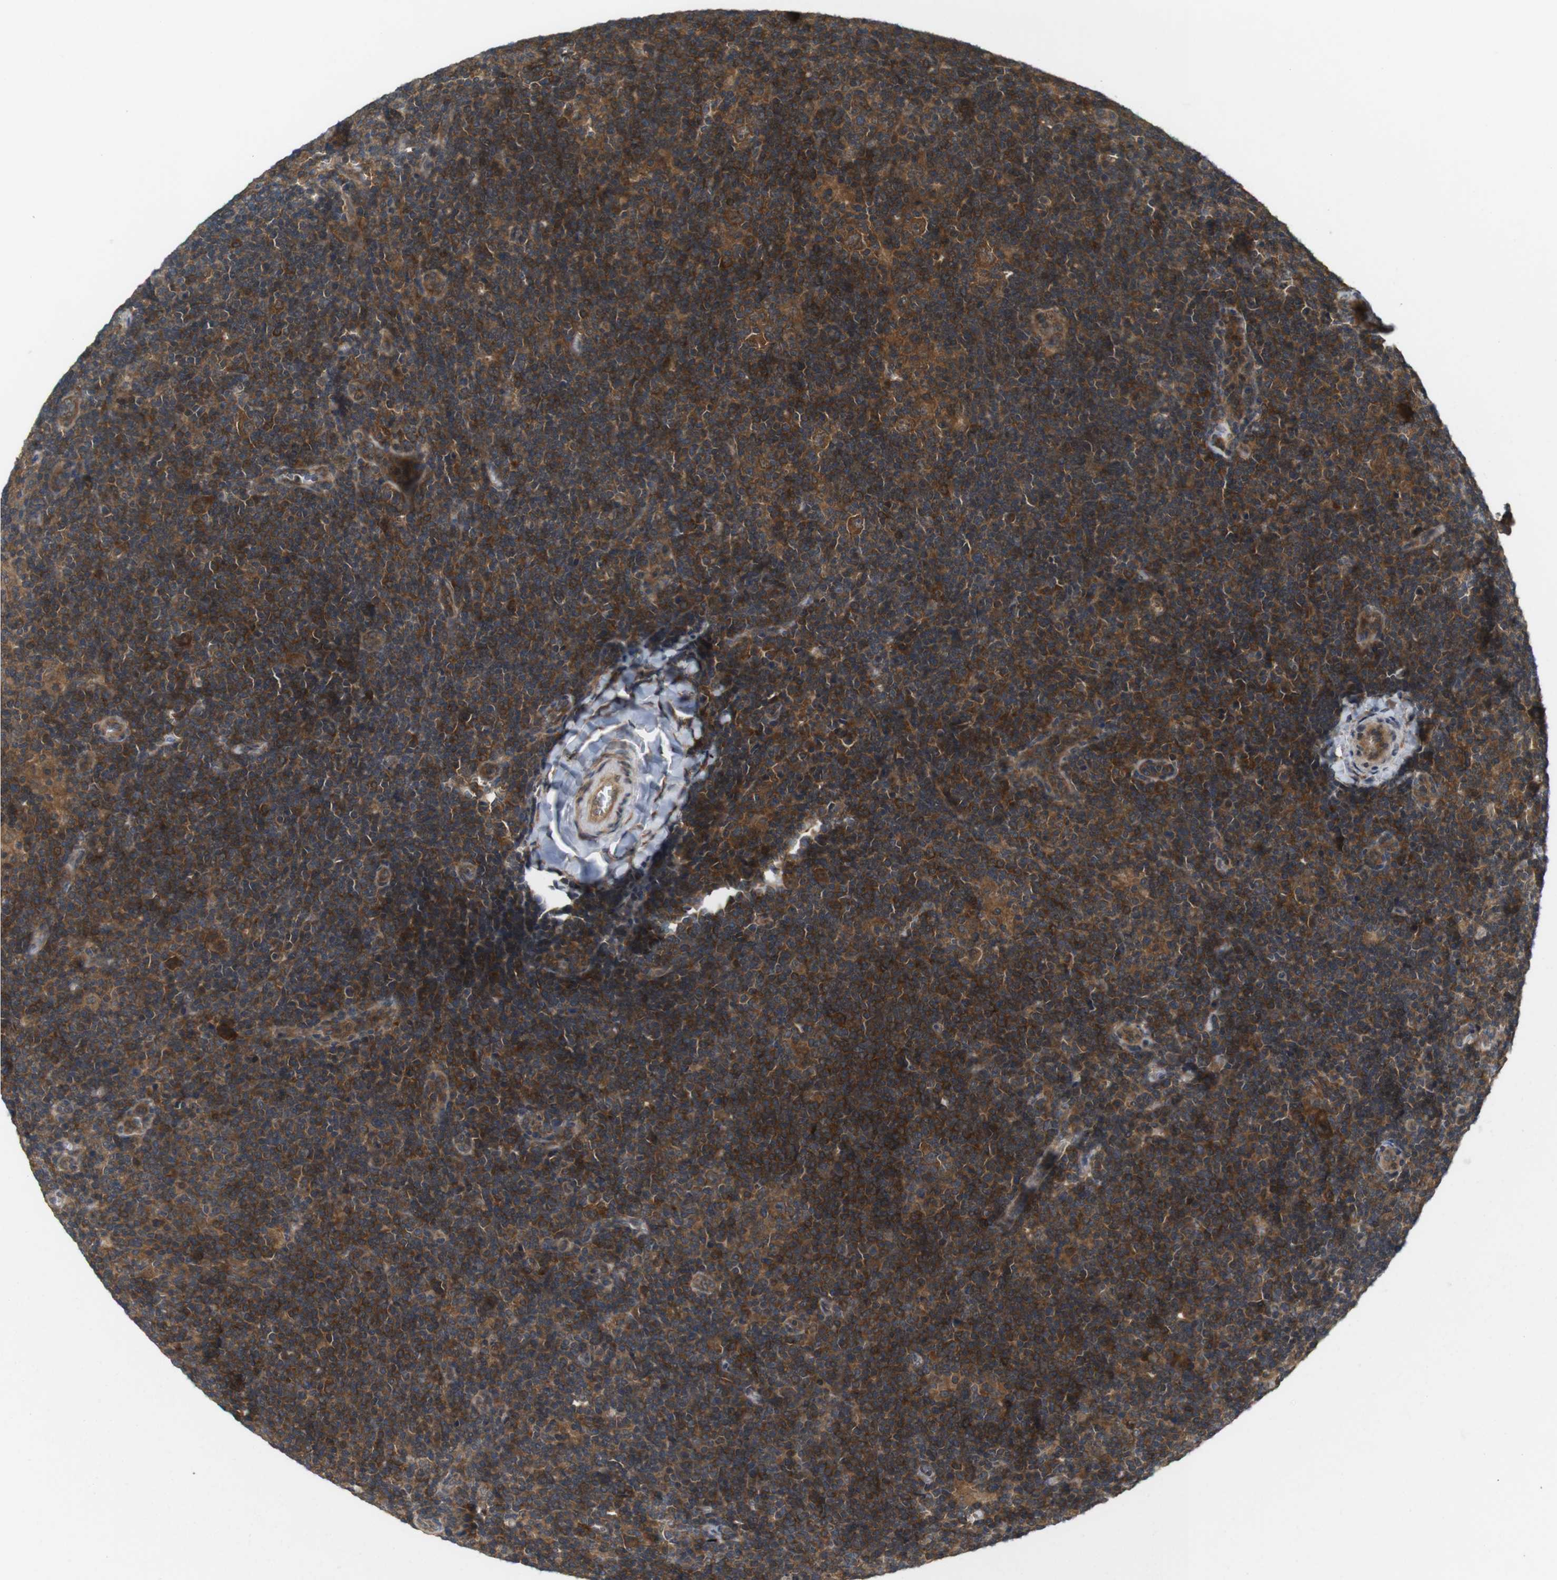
{"staining": {"intensity": "strong", "quantity": ">75%", "location": "cytoplasmic/membranous"}, "tissue": "lymphoma", "cell_type": "Tumor cells", "image_type": "cancer", "snomed": [{"axis": "morphology", "description": "Hodgkin's disease, NOS"}, {"axis": "topography", "description": "Lymph node"}], "caption": "Brown immunohistochemical staining in human lymphoma demonstrates strong cytoplasmic/membranous staining in approximately >75% of tumor cells.", "gene": "NFKBIE", "patient": {"sex": "female", "age": 57}}